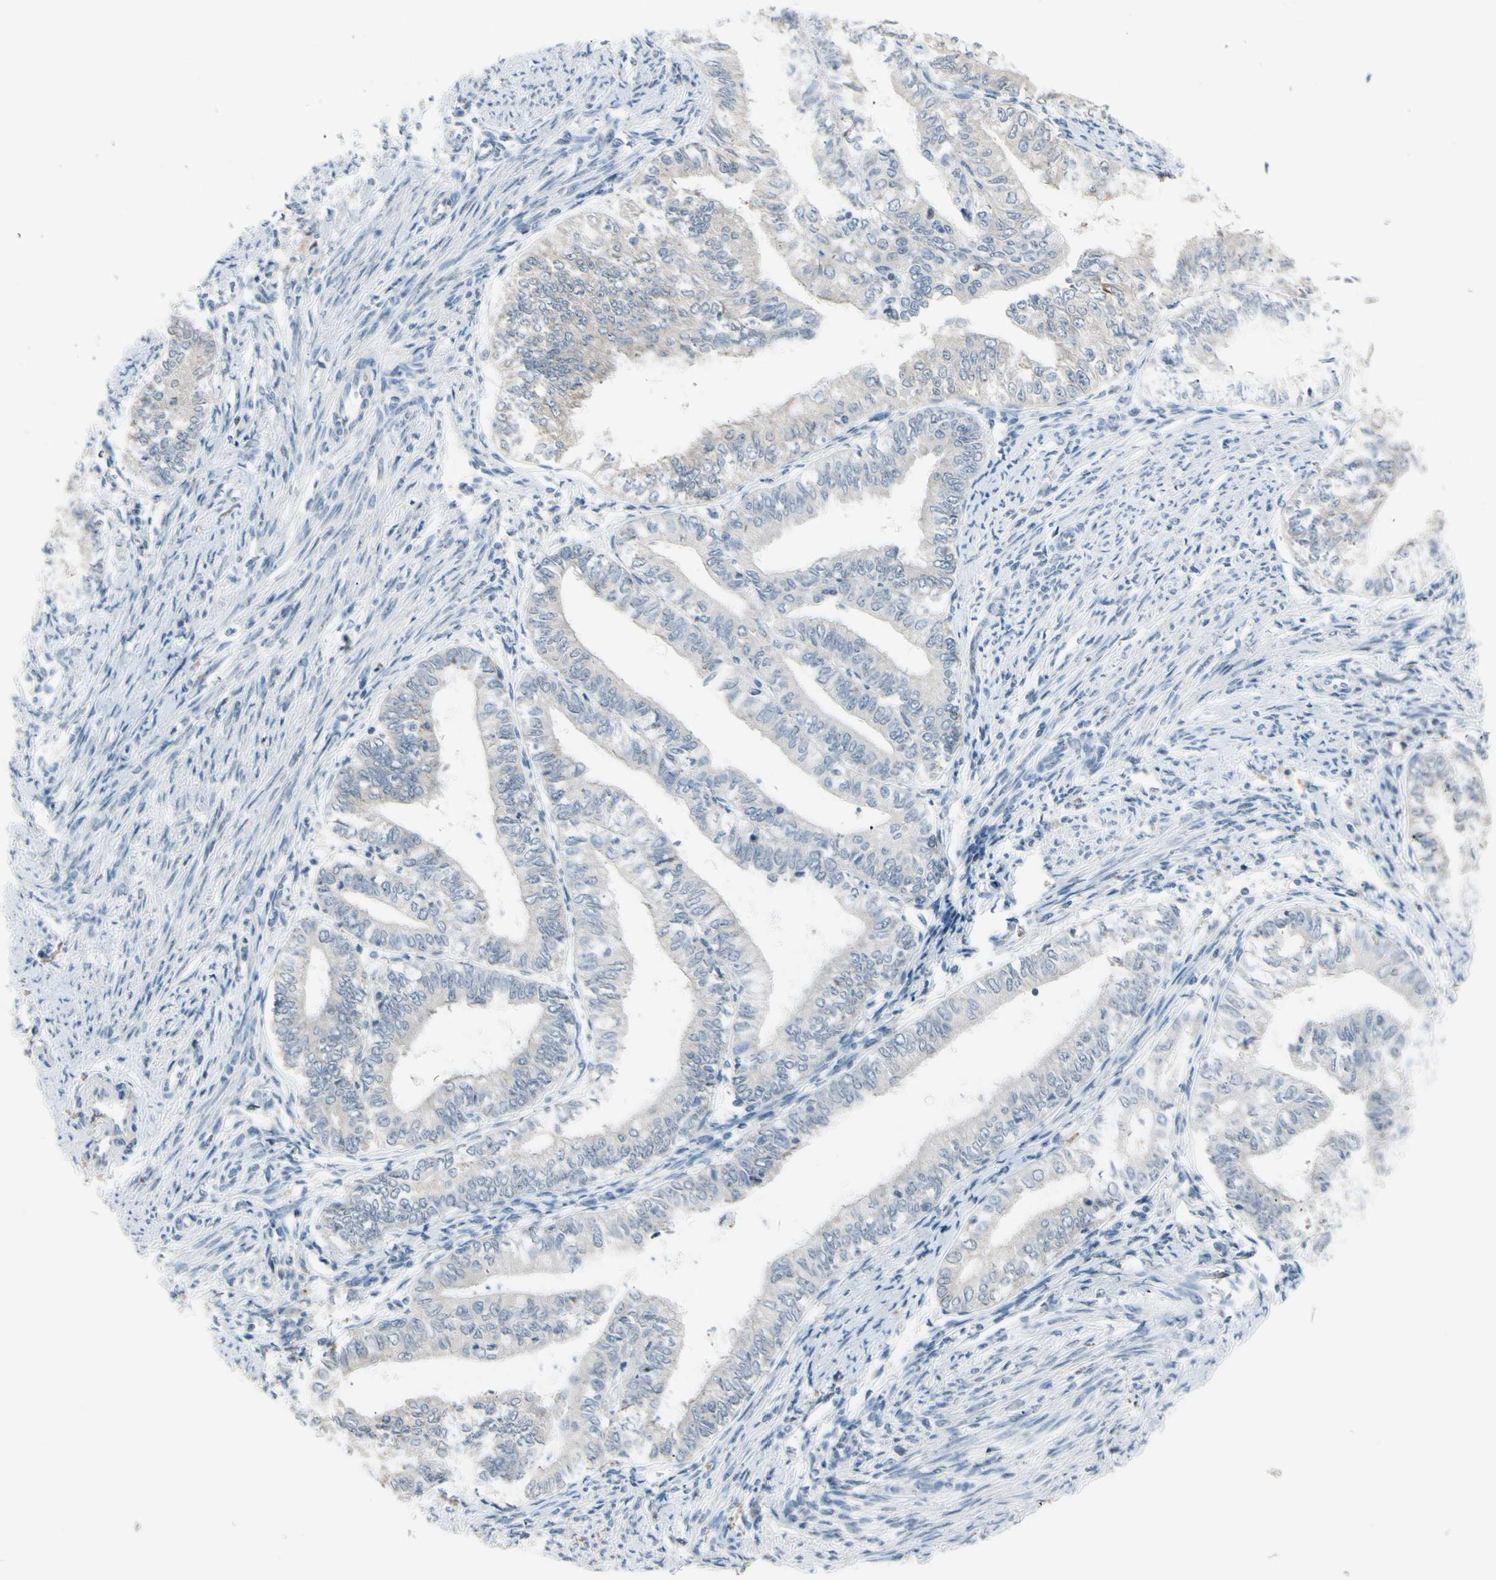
{"staining": {"intensity": "weak", "quantity": "<25%", "location": "cytoplasmic/membranous"}, "tissue": "endometrial cancer", "cell_type": "Tumor cells", "image_type": "cancer", "snomed": [{"axis": "morphology", "description": "Adenocarcinoma, NOS"}, {"axis": "topography", "description": "Endometrium"}], "caption": "Image shows no significant protein positivity in tumor cells of endometrial cancer (adenocarcinoma).", "gene": "PIP5K1B", "patient": {"sex": "female", "age": 66}}